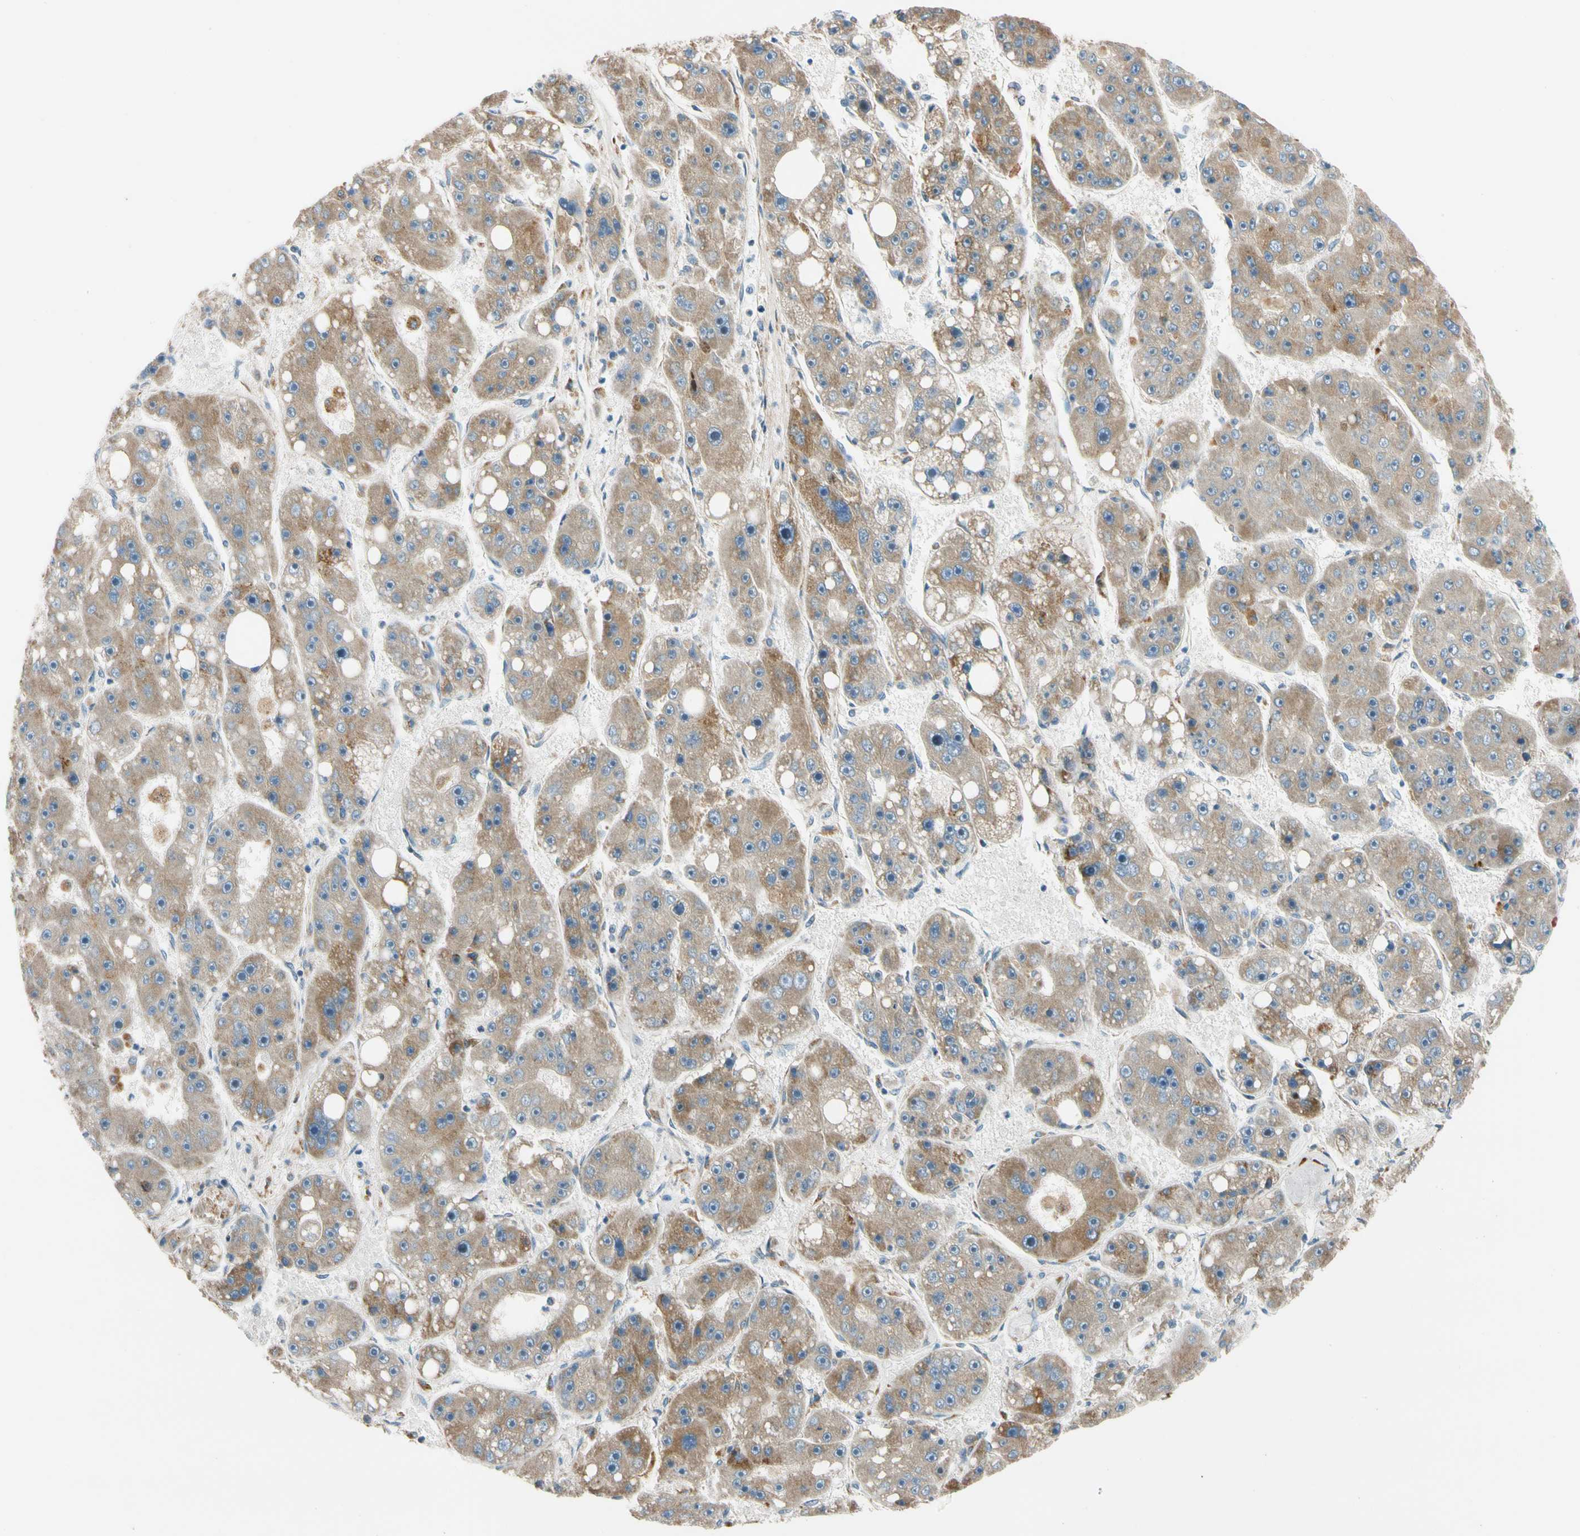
{"staining": {"intensity": "moderate", "quantity": ">75%", "location": "cytoplasmic/membranous"}, "tissue": "liver cancer", "cell_type": "Tumor cells", "image_type": "cancer", "snomed": [{"axis": "morphology", "description": "Carcinoma, Hepatocellular, NOS"}, {"axis": "topography", "description": "Liver"}], "caption": "Immunohistochemical staining of human liver cancer shows medium levels of moderate cytoplasmic/membranous protein staining in approximately >75% of tumor cells. Nuclei are stained in blue.", "gene": "MST1R", "patient": {"sex": "female", "age": 61}}